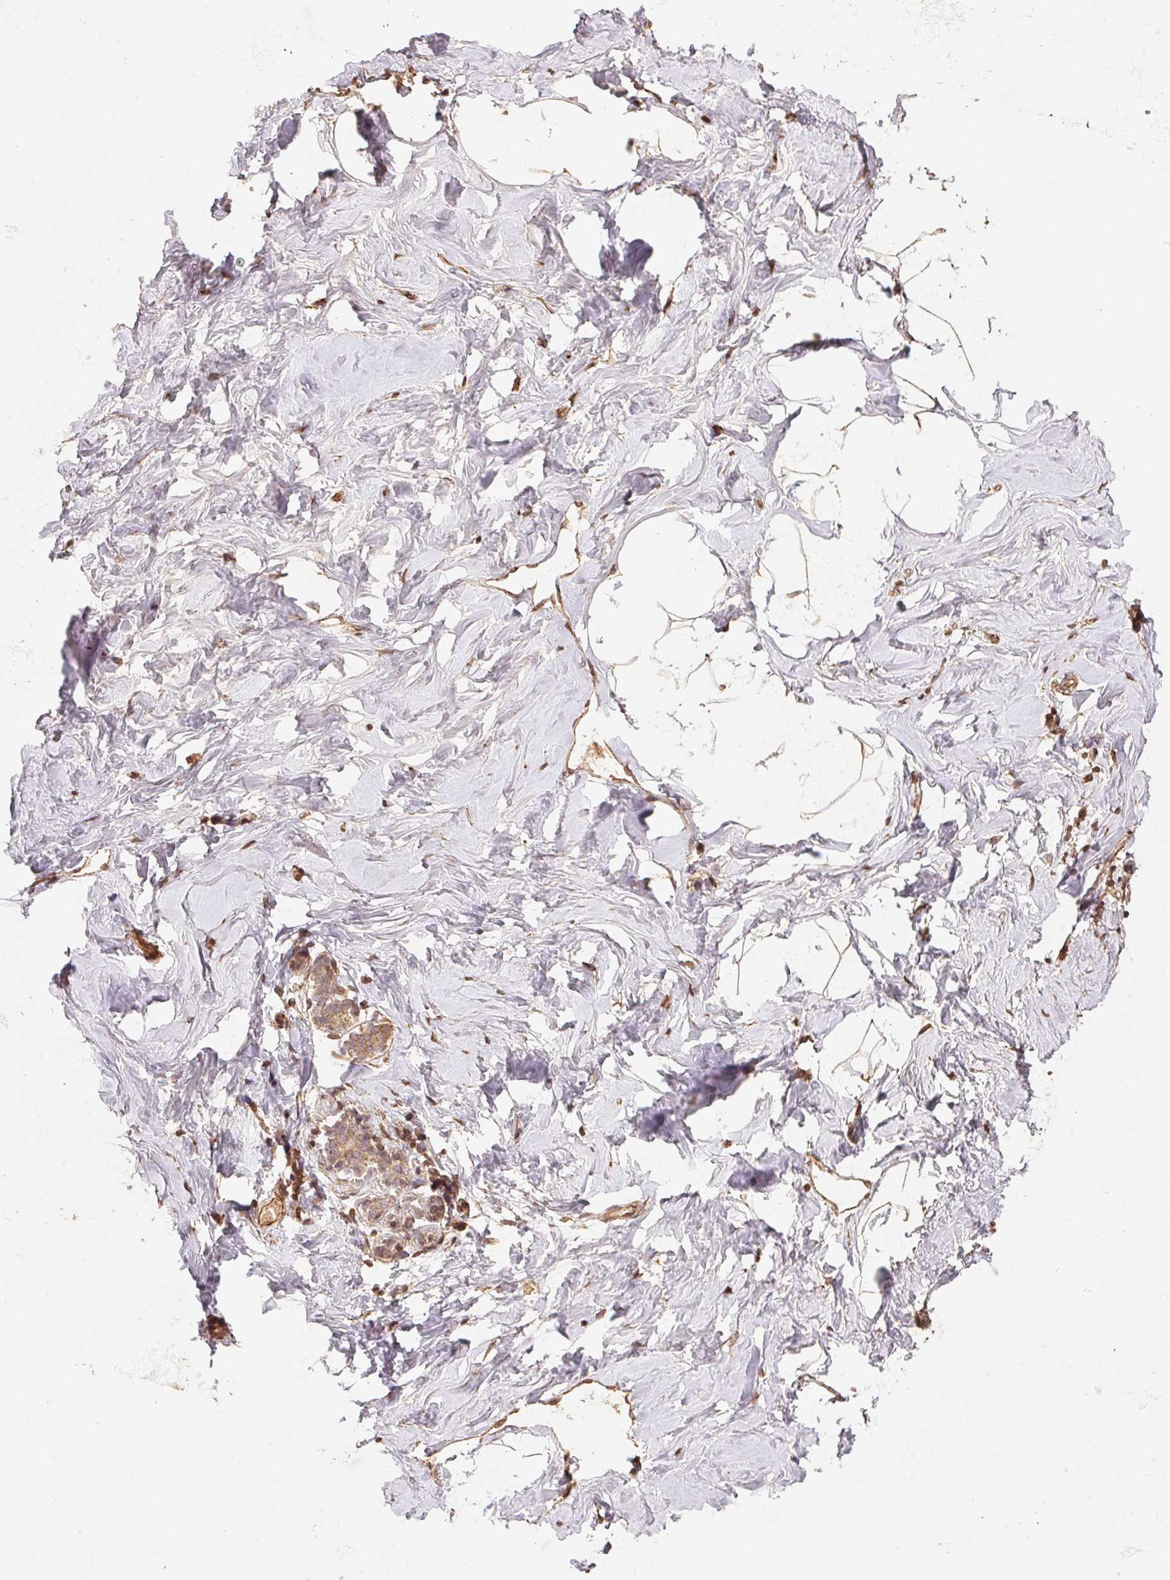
{"staining": {"intensity": "weak", "quantity": ">75%", "location": "cytoplasmic/membranous"}, "tissue": "breast", "cell_type": "Adipocytes", "image_type": "normal", "snomed": [{"axis": "morphology", "description": "Normal tissue, NOS"}, {"axis": "topography", "description": "Breast"}], "caption": "Brown immunohistochemical staining in unremarkable breast displays weak cytoplasmic/membranous staining in approximately >75% of adipocytes.", "gene": "SPRED2", "patient": {"sex": "female", "age": 32}}